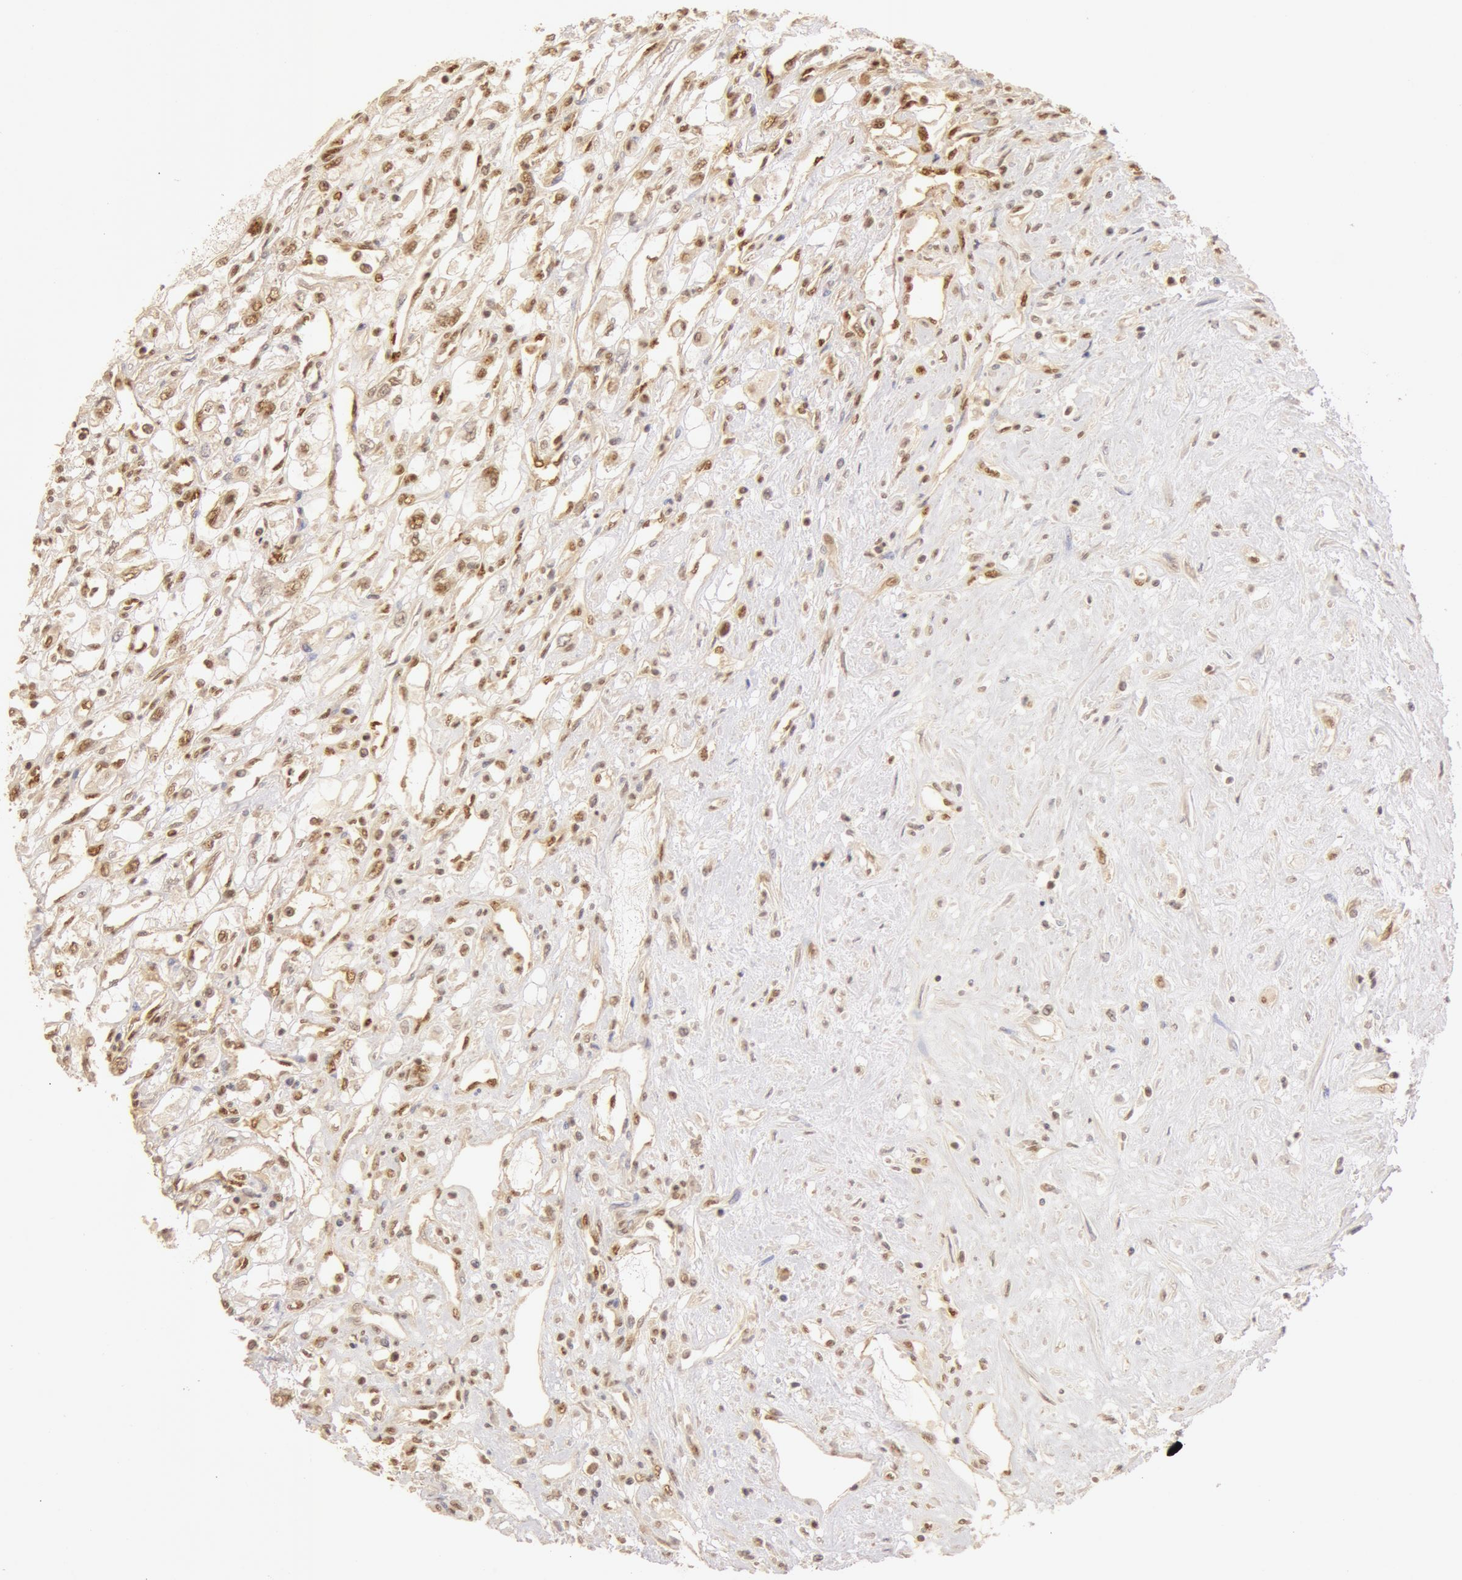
{"staining": {"intensity": "moderate", "quantity": ">75%", "location": "cytoplasmic/membranous,nuclear"}, "tissue": "renal cancer", "cell_type": "Tumor cells", "image_type": "cancer", "snomed": [{"axis": "morphology", "description": "Adenocarcinoma, NOS"}, {"axis": "topography", "description": "Kidney"}], "caption": "Protein staining of renal cancer (adenocarcinoma) tissue reveals moderate cytoplasmic/membranous and nuclear positivity in approximately >75% of tumor cells. Nuclei are stained in blue.", "gene": "SNRNP70", "patient": {"sex": "male", "age": 57}}